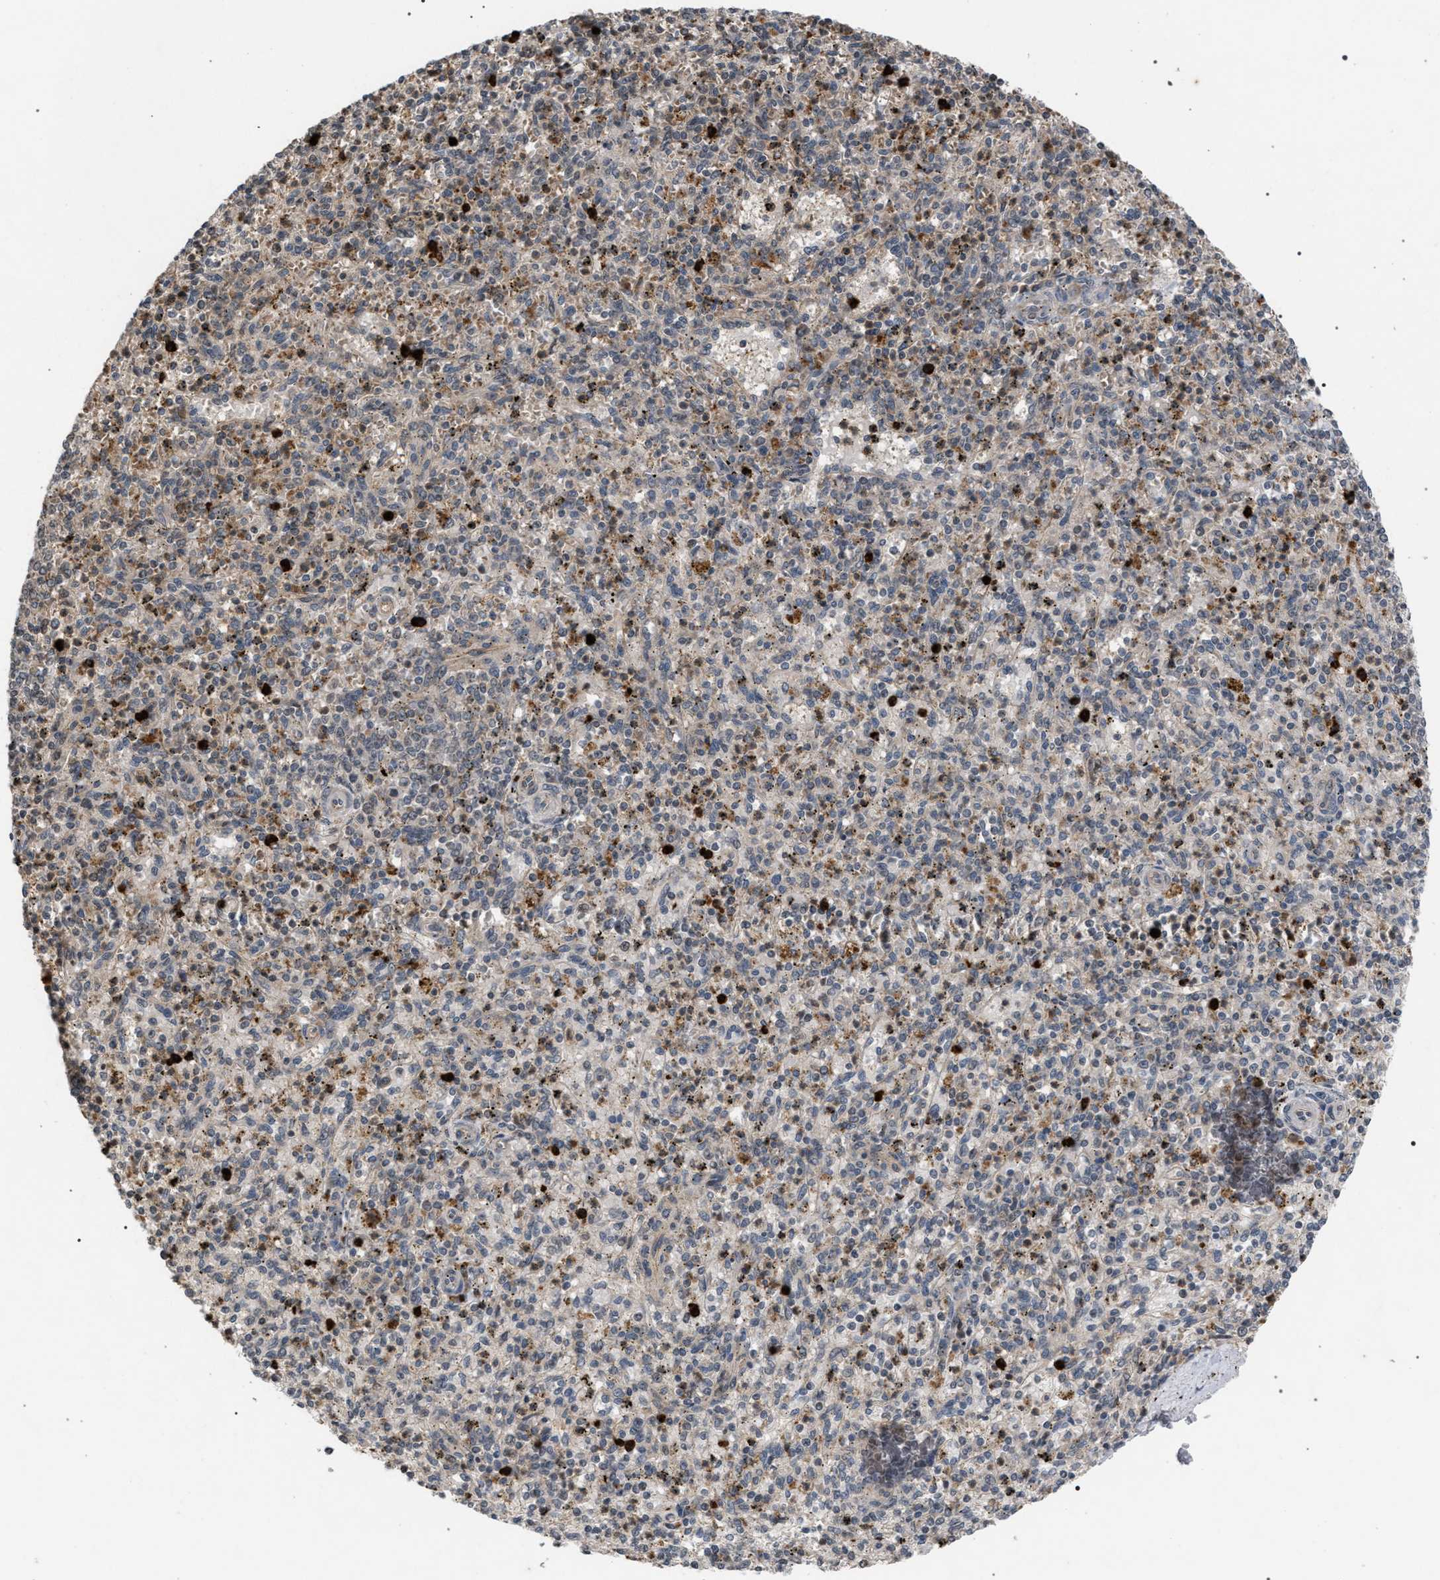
{"staining": {"intensity": "weak", "quantity": "25%-75%", "location": "cytoplasmic/membranous"}, "tissue": "spleen", "cell_type": "Cells in red pulp", "image_type": "normal", "snomed": [{"axis": "morphology", "description": "Normal tissue, NOS"}, {"axis": "topography", "description": "Spleen"}], "caption": "A high-resolution image shows immunohistochemistry (IHC) staining of benign spleen, which reveals weak cytoplasmic/membranous staining in approximately 25%-75% of cells in red pulp. (DAB (3,3'-diaminobenzidine) = brown stain, brightfield microscopy at high magnification).", "gene": "IRAK4", "patient": {"sex": "male", "age": 72}}